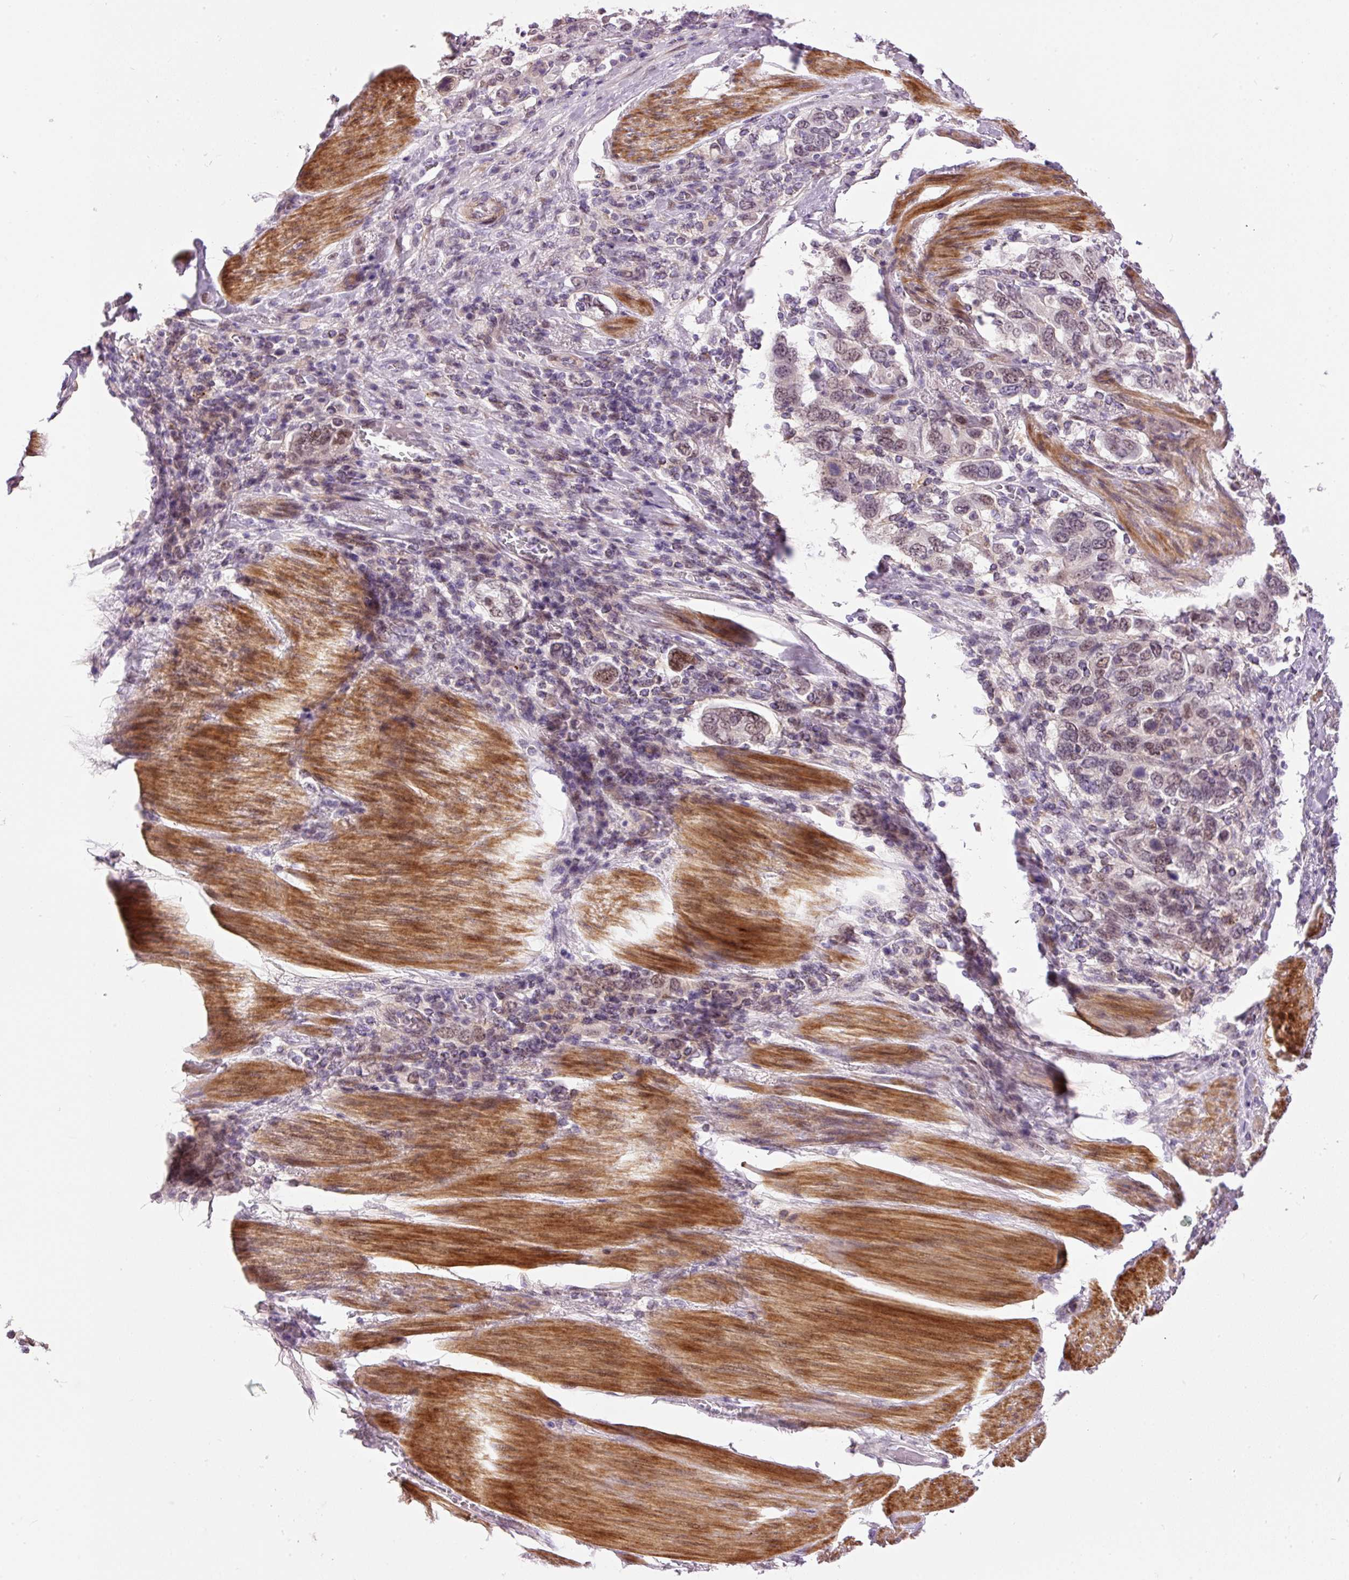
{"staining": {"intensity": "moderate", "quantity": "25%-75%", "location": "nuclear"}, "tissue": "stomach cancer", "cell_type": "Tumor cells", "image_type": "cancer", "snomed": [{"axis": "morphology", "description": "Adenocarcinoma, NOS"}, {"axis": "topography", "description": "Stomach, upper"}, {"axis": "topography", "description": "Stomach"}], "caption": "A medium amount of moderate nuclear staining is present in approximately 25%-75% of tumor cells in stomach cancer tissue.", "gene": "HNF1A", "patient": {"sex": "male", "age": 62}}